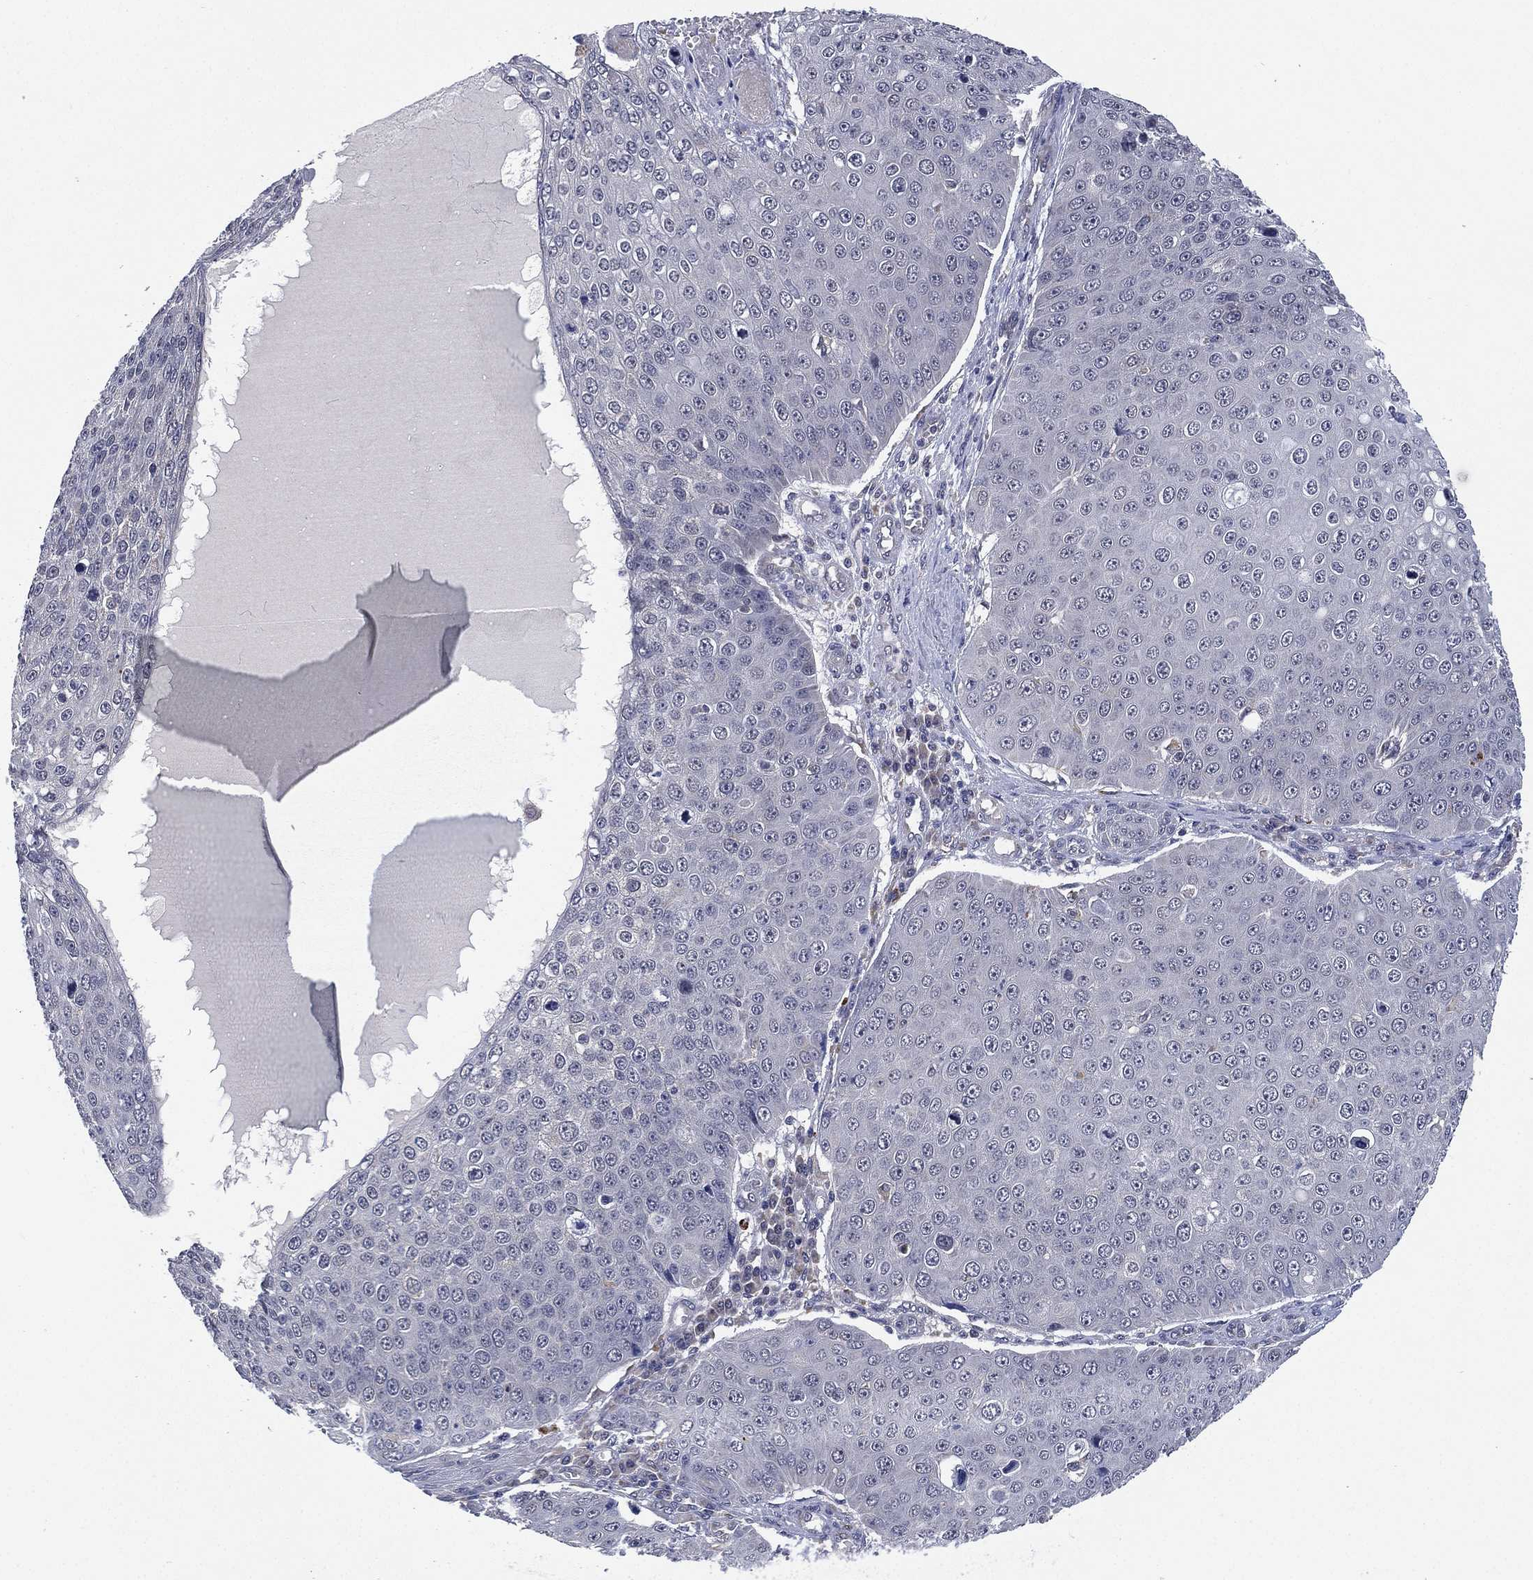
{"staining": {"intensity": "negative", "quantity": "none", "location": "none"}, "tissue": "skin cancer", "cell_type": "Tumor cells", "image_type": "cancer", "snomed": [{"axis": "morphology", "description": "Squamous cell carcinoma, NOS"}, {"axis": "topography", "description": "Skin"}], "caption": "Human squamous cell carcinoma (skin) stained for a protein using immunohistochemistry exhibits no expression in tumor cells.", "gene": "SELENOO", "patient": {"sex": "male", "age": 71}}